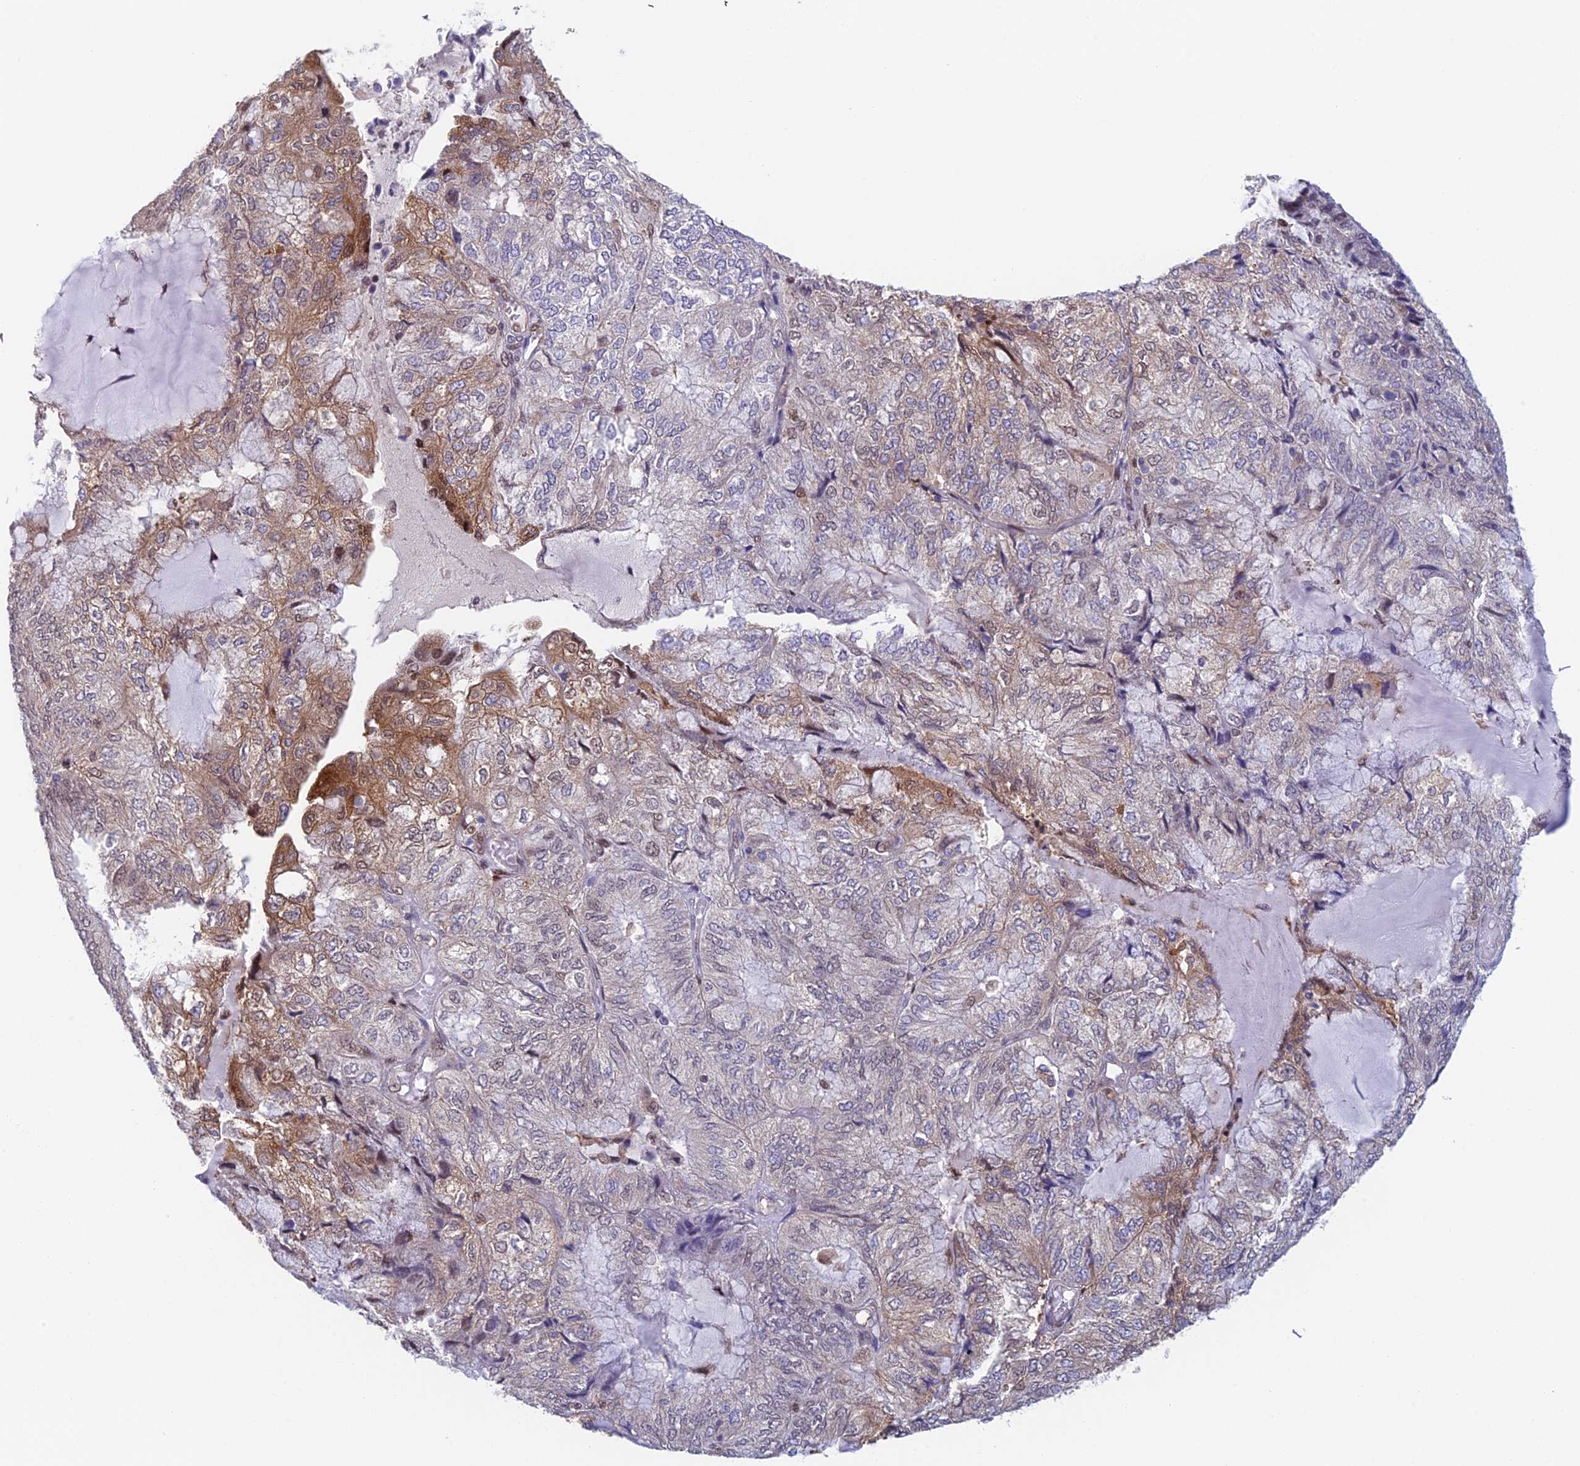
{"staining": {"intensity": "moderate", "quantity": "25%-75%", "location": "cytoplasmic/membranous,nuclear"}, "tissue": "endometrial cancer", "cell_type": "Tumor cells", "image_type": "cancer", "snomed": [{"axis": "morphology", "description": "Adenocarcinoma, NOS"}, {"axis": "topography", "description": "Endometrium"}], "caption": "Immunohistochemistry of endometrial cancer exhibits medium levels of moderate cytoplasmic/membranous and nuclear positivity in about 25%-75% of tumor cells.", "gene": "MRPL17", "patient": {"sex": "female", "age": 81}}